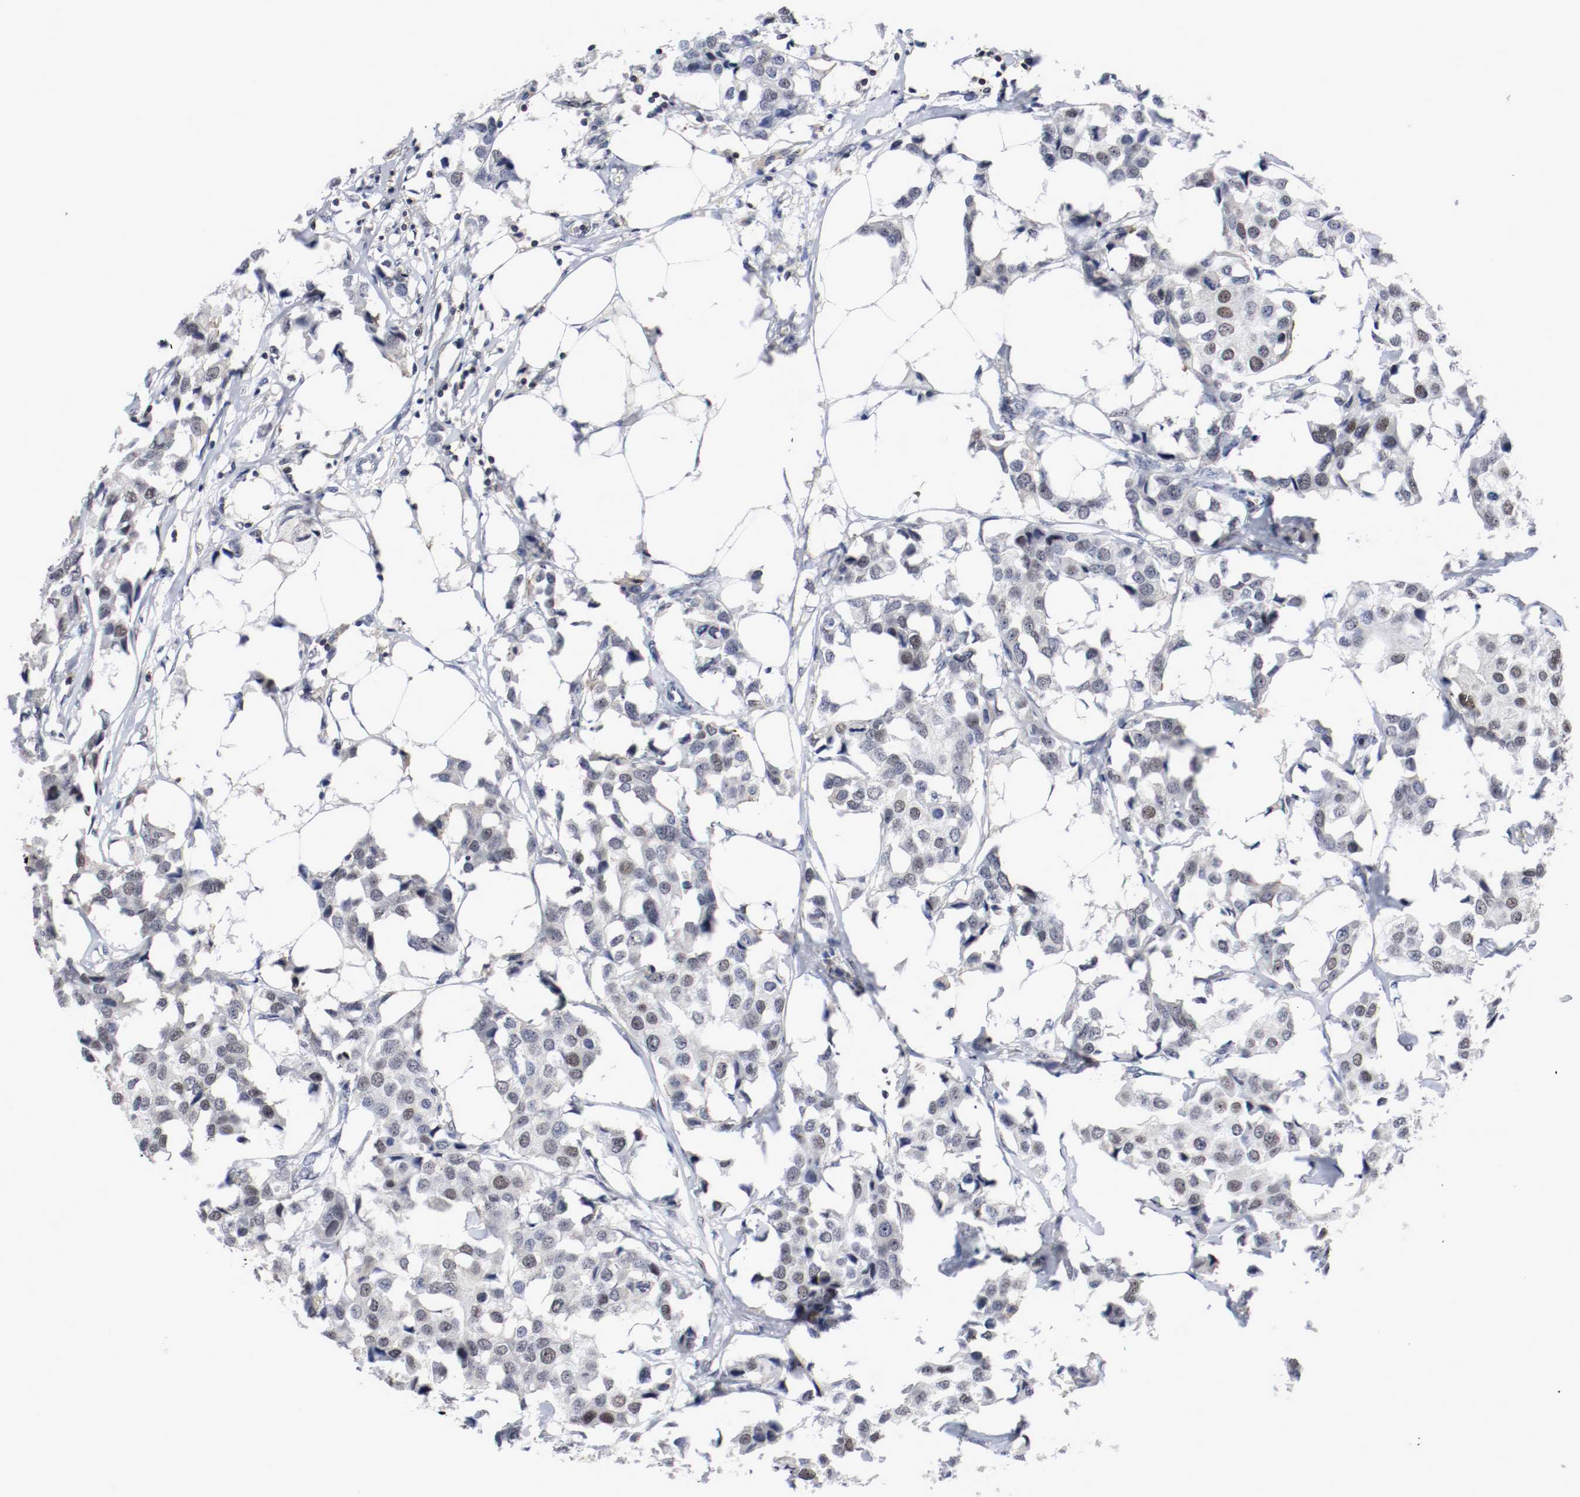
{"staining": {"intensity": "negative", "quantity": "none", "location": "none"}, "tissue": "breast cancer", "cell_type": "Tumor cells", "image_type": "cancer", "snomed": [{"axis": "morphology", "description": "Duct carcinoma"}, {"axis": "topography", "description": "Breast"}], "caption": "Intraductal carcinoma (breast) stained for a protein using immunohistochemistry (IHC) demonstrates no positivity tumor cells.", "gene": "JUND", "patient": {"sex": "female", "age": 80}}